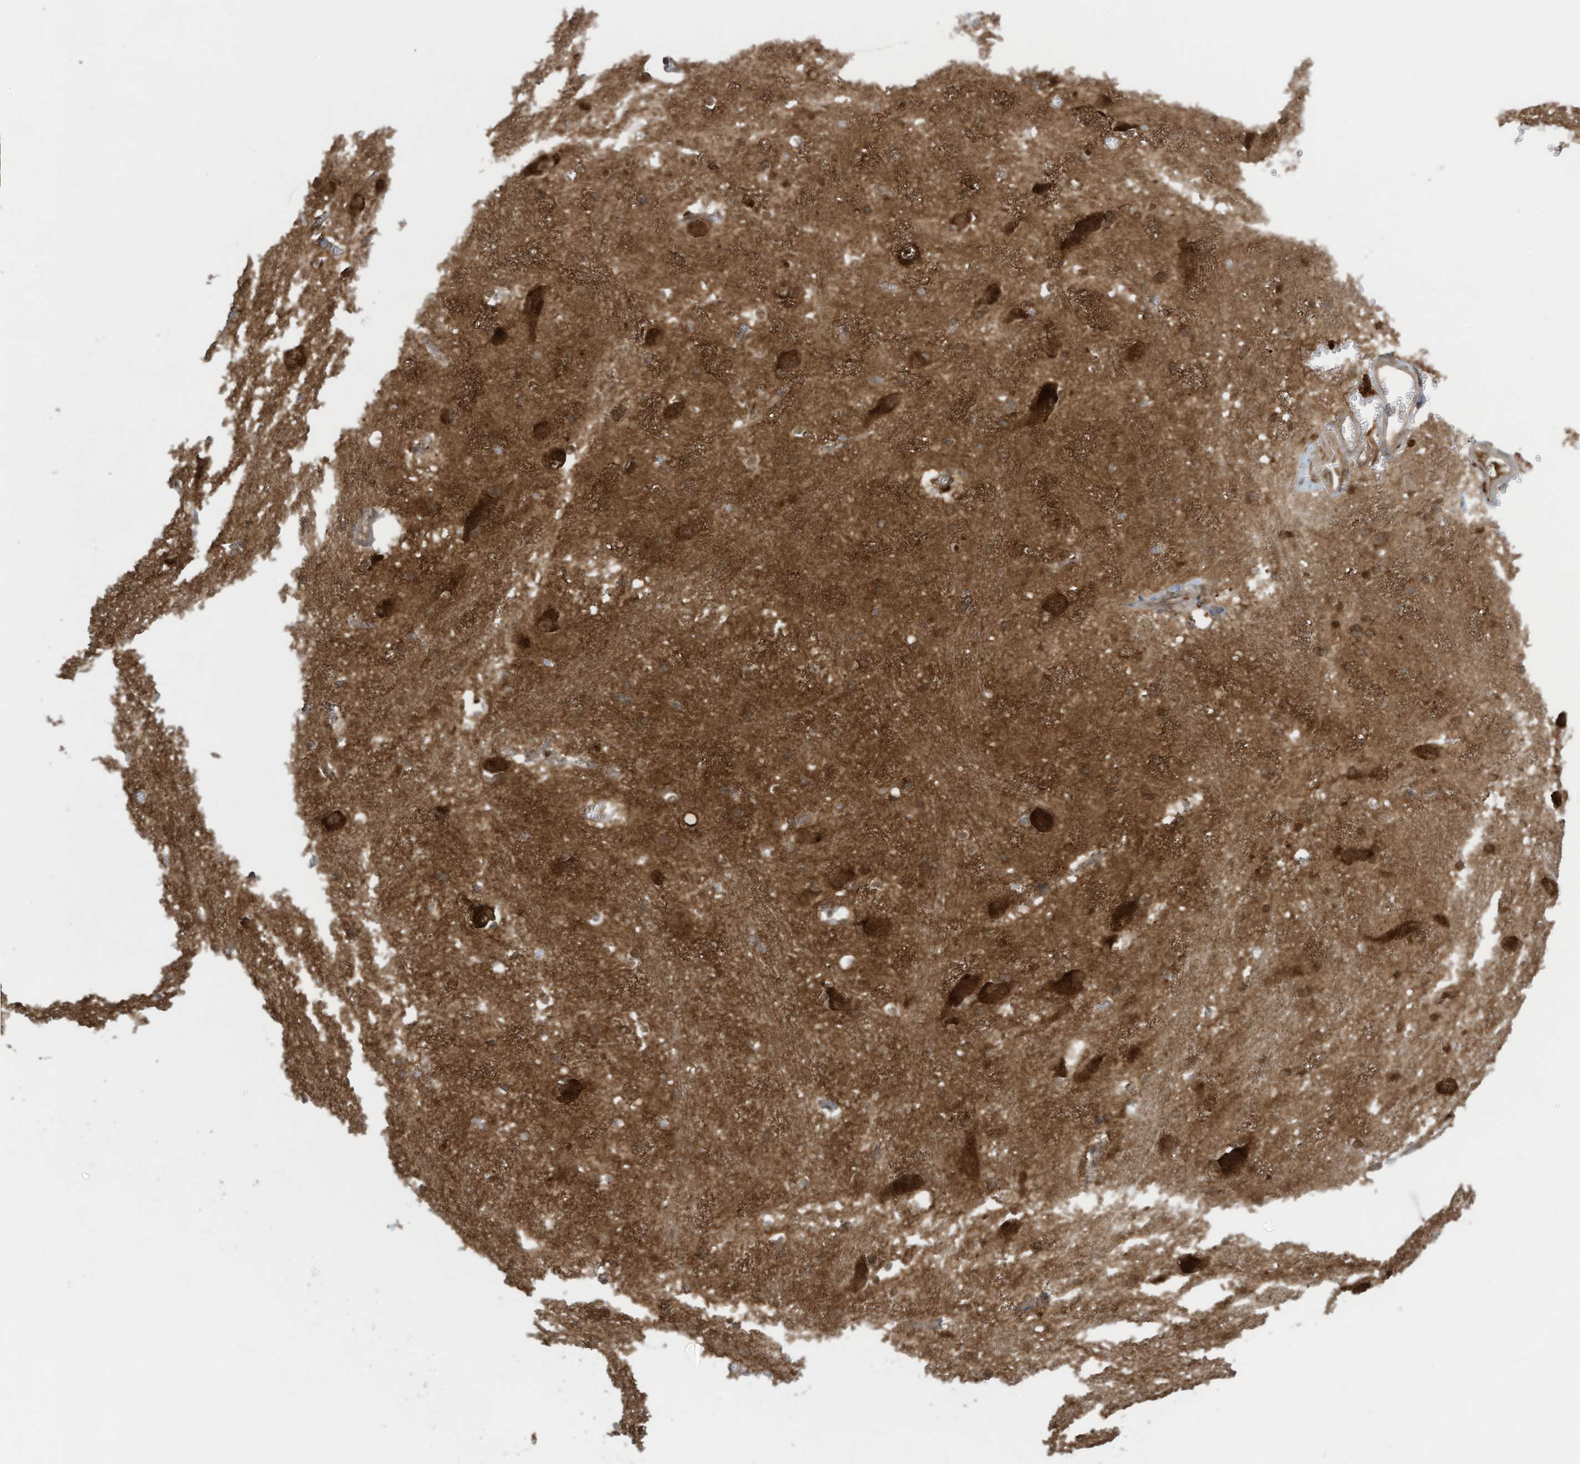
{"staining": {"intensity": "strong", "quantity": "25%-75%", "location": "cytoplasmic/membranous"}, "tissue": "caudate", "cell_type": "Glial cells", "image_type": "normal", "snomed": [{"axis": "morphology", "description": "Normal tissue, NOS"}, {"axis": "topography", "description": "Lateral ventricle wall"}], "caption": "A photomicrograph of caudate stained for a protein exhibits strong cytoplasmic/membranous brown staining in glial cells. (DAB IHC with brightfield microscopy, high magnification).", "gene": "OLA1", "patient": {"sex": "male", "age": 37}}